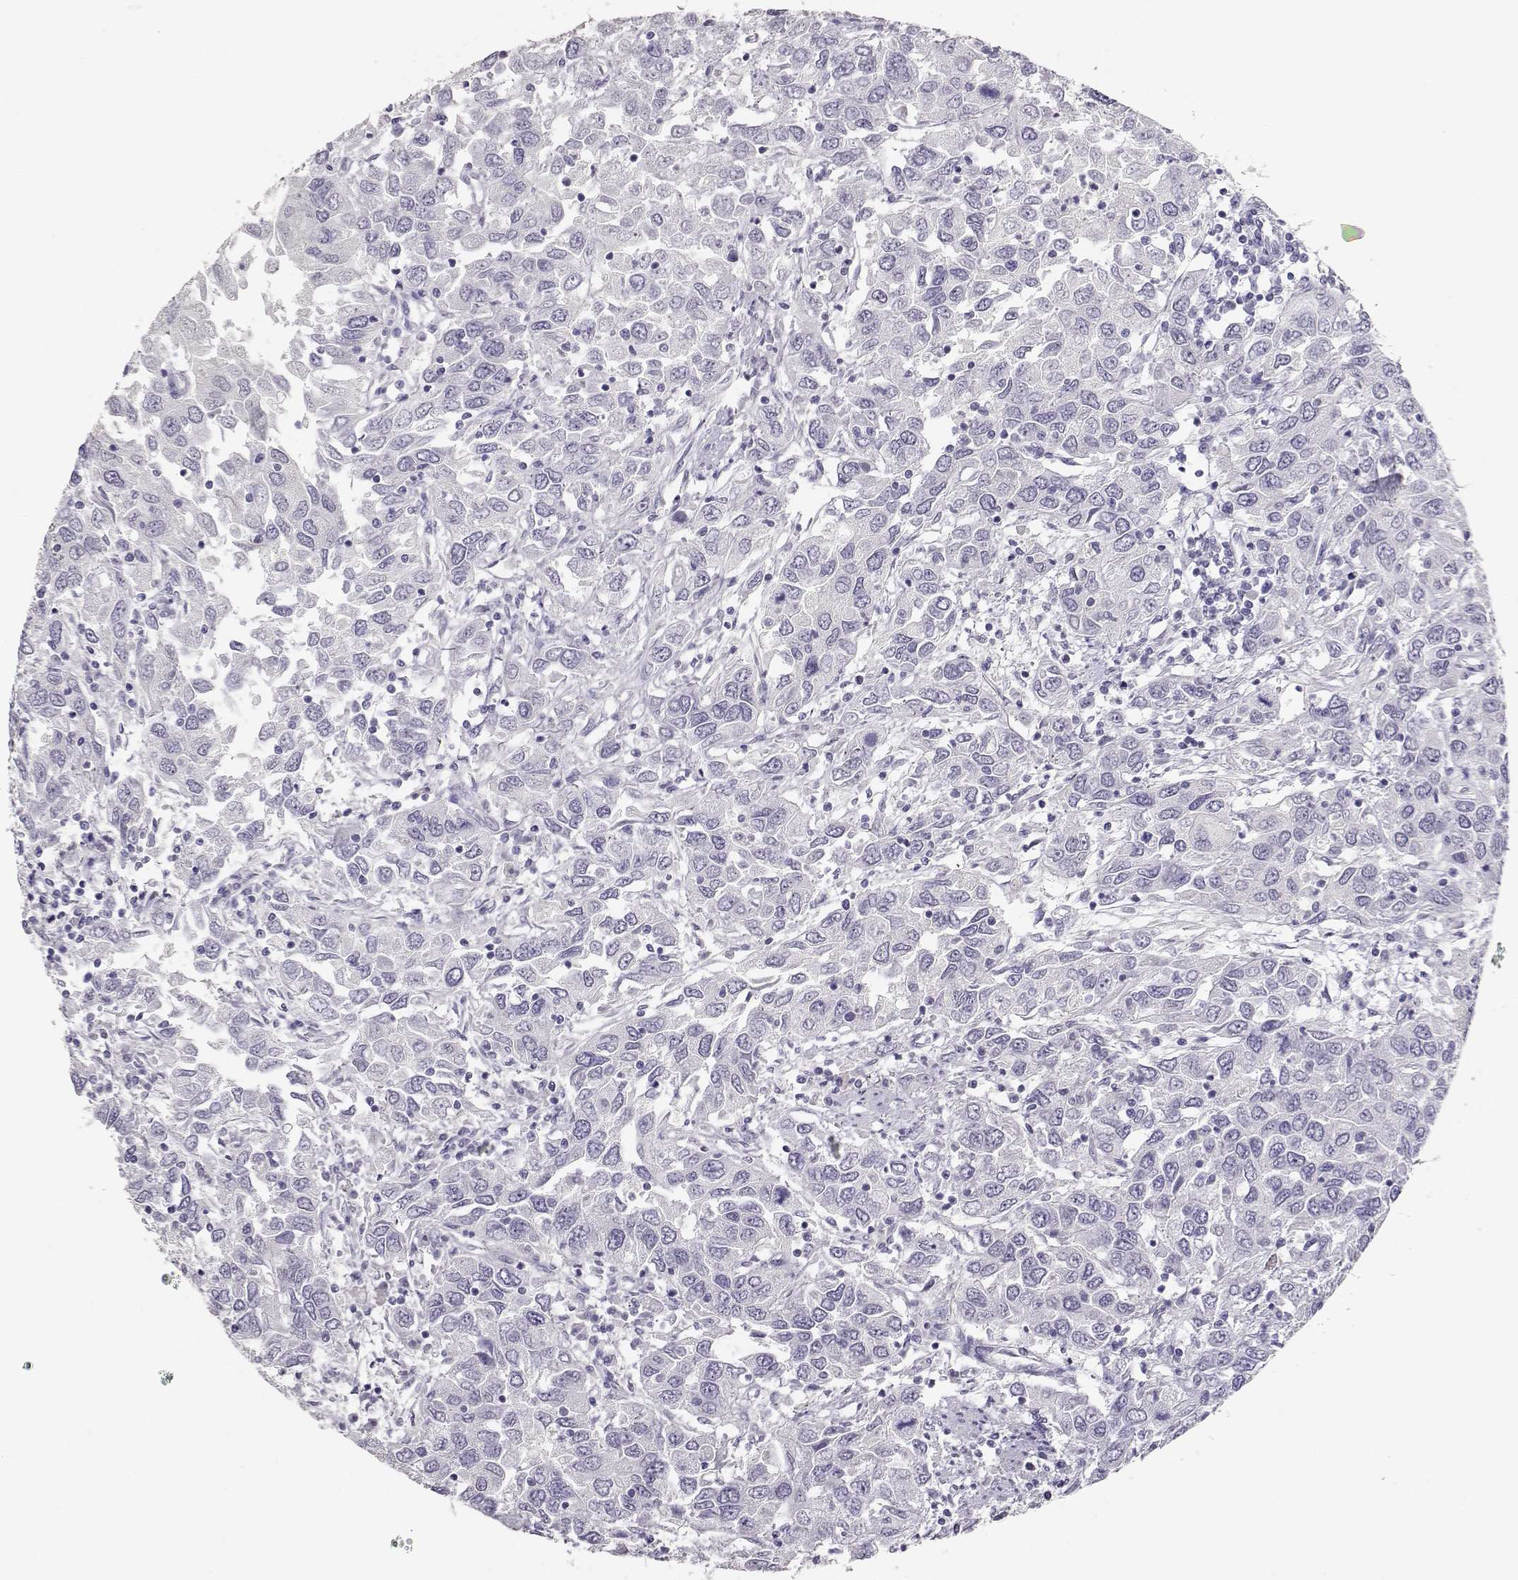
{"staining": {"intensity": "negative", "quantity": "none", "location": "none"}, "tissue": "urothelial cancer", "cell_type": "Tumor cells", "image_type": "cancer", "snomed": [{"axis": "morphology", "description": "Urothelial carcinoma, High grade"}, {"axis": "topography", "description": "Urinary bladder"}], "caption": "Tumor cells are negative for brown protein staining in urothelial cancer.", "gene": "MAGEC1", "patient": {"sex": "male", "age": 76}}